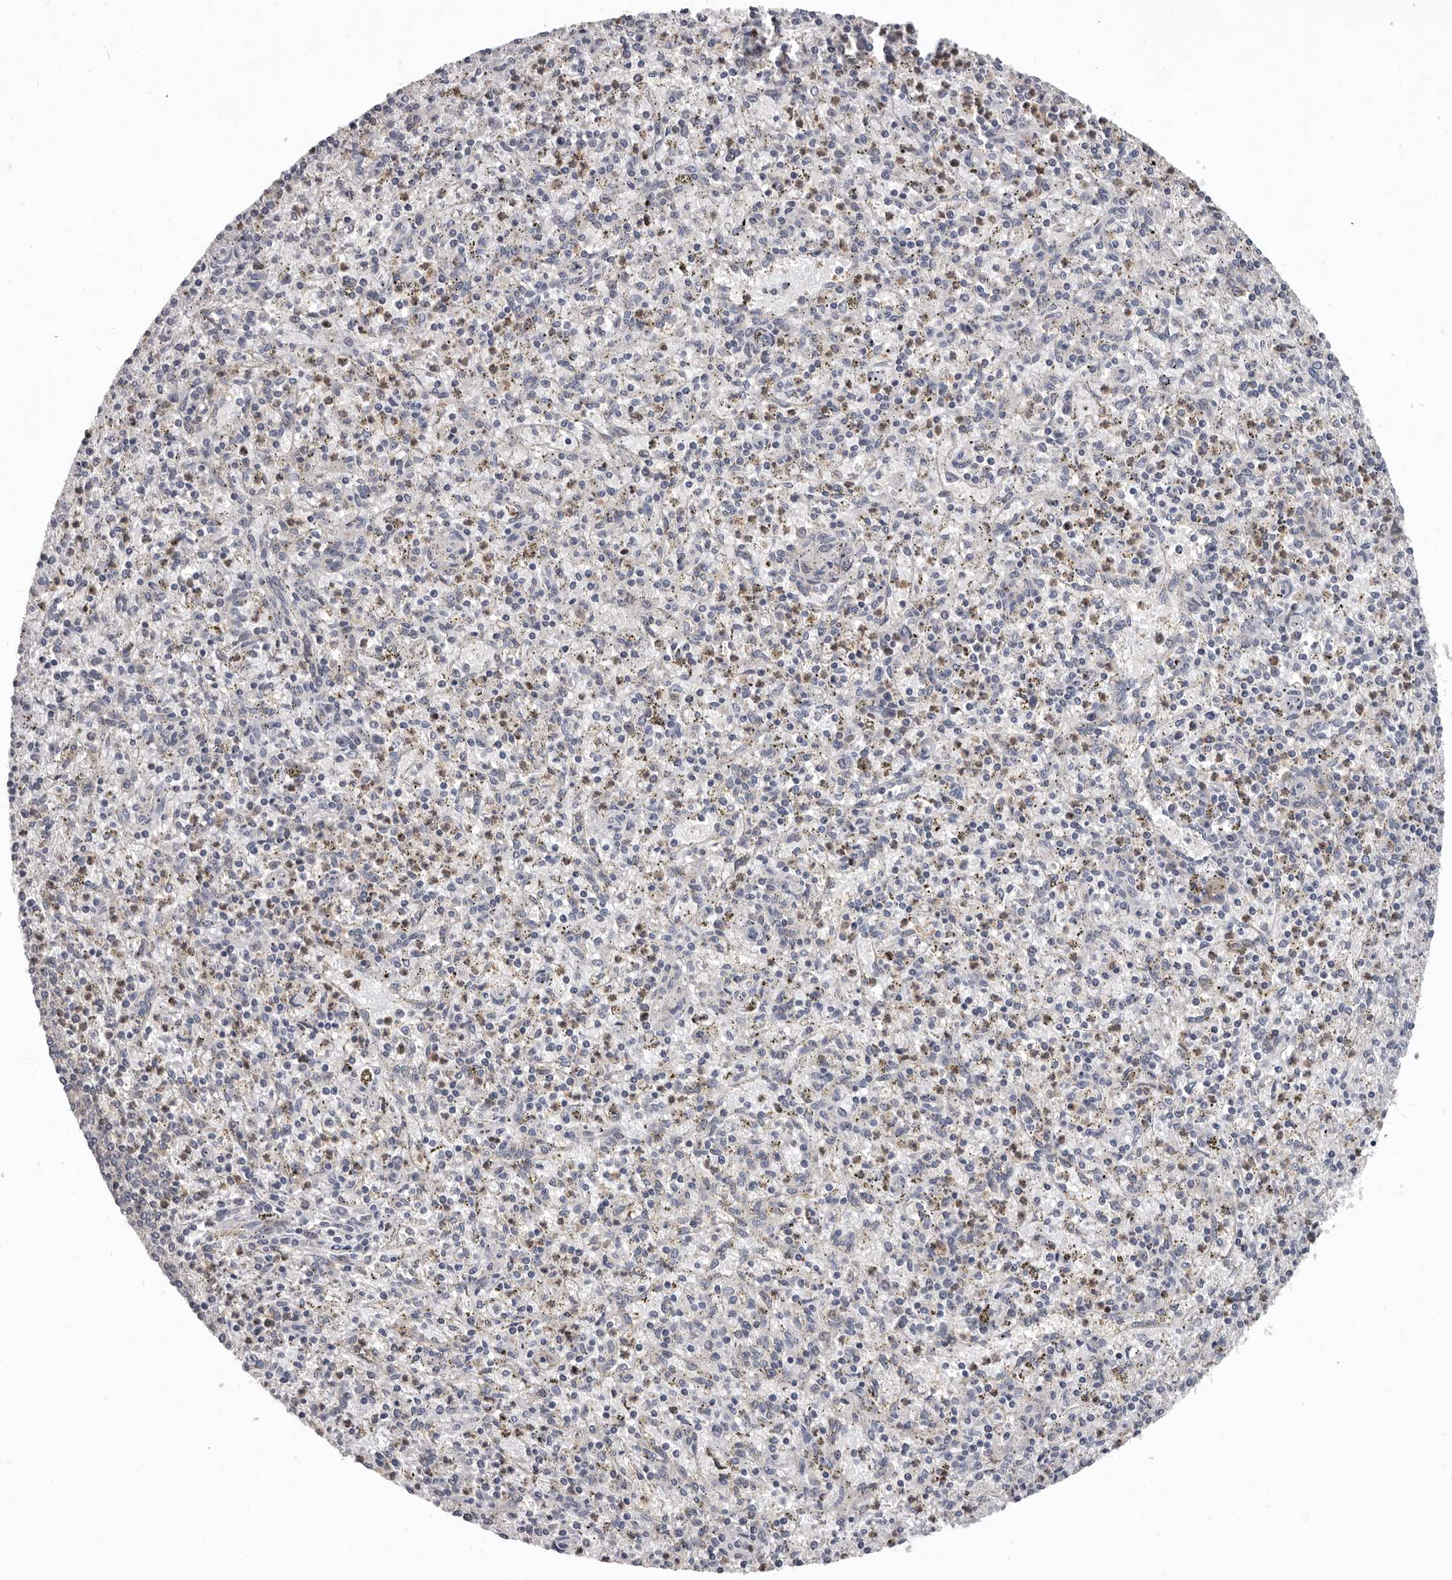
{"staining": {"intensity": "moderate", "quantity": "<25%", "location": "cytoplasmic/membranous"}, "tissue": "spleen", "cell_type": "Cells in red pulp", "image_type": "normal", "snomed": [{"axis": "morphology", "description": "Normal tissue, NOS"}, {"axis": "topography", "description": "Spleen"}], "caption": "The image displays staining of normal spleen, revealing moderate cytoplasmic/membranous protein positivity (brown color) within cells in red pulp.", "gene": "RALGPS2", "patient": {"sex": "male", "age": 72}}